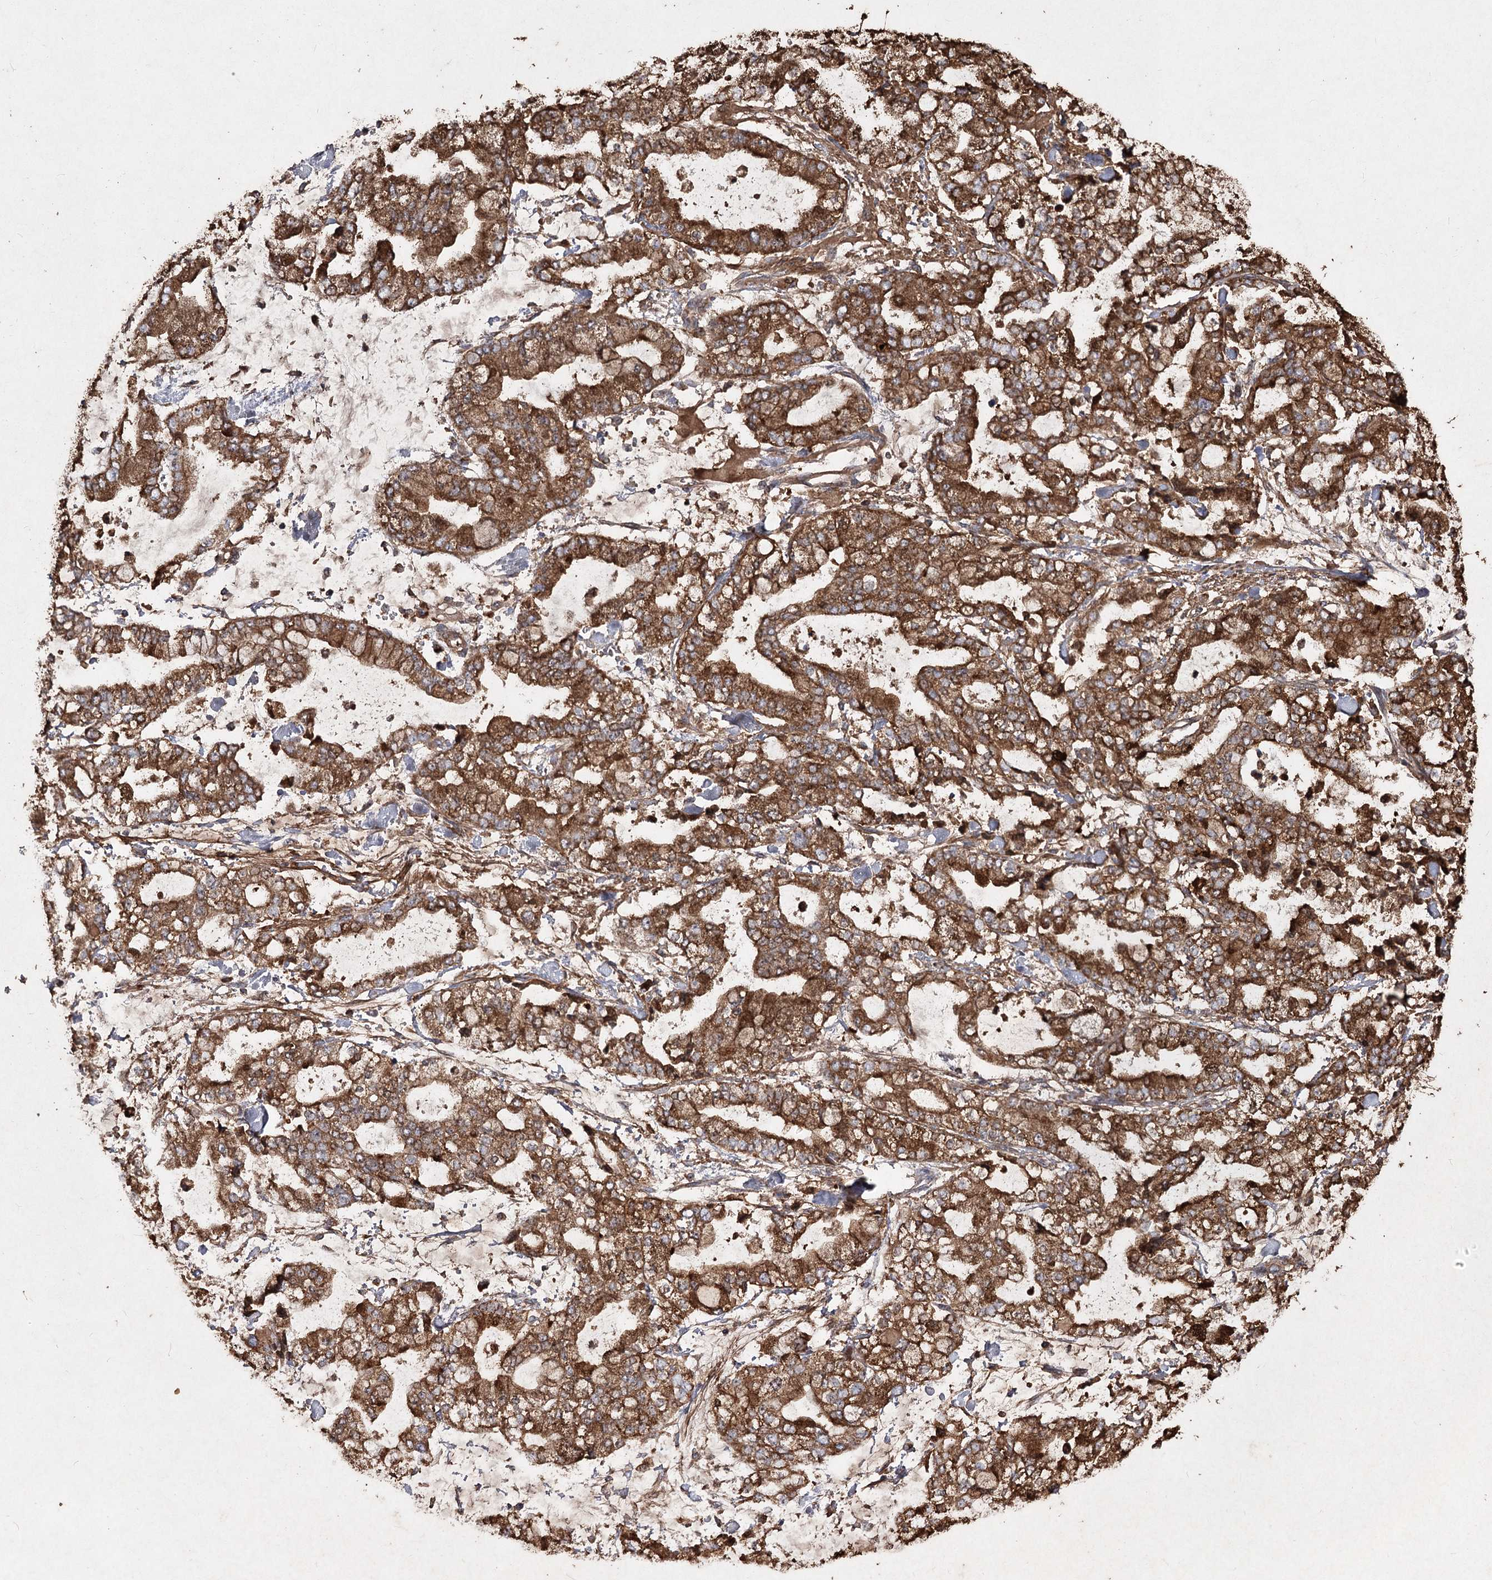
{"staining": {"intensity": "strong", "quantity": ">75%", "location": "cytoplasmic/membranous"}, "tissue": "stomach cancer", "cell_type": "Tumor cells", "image_type": "cancer", "snomed": [{"axis": "morphology", "description": "Normal tissue, NOS"}, {"axis": "morphology", "description": "Adenocarcinoma, NOS"}, {"axis": "topography", "description": "Stomach, upper"}, {"axis": "topography", "description": "Stomach"}], "caption": "Protein staining of stomach cancer tissue exhibits strong cytoplasmic/membranous positivity in about >75% of tumor cells.", "gene": "PIK3C2A", "patient": {"sex": "male", "age": 76}}